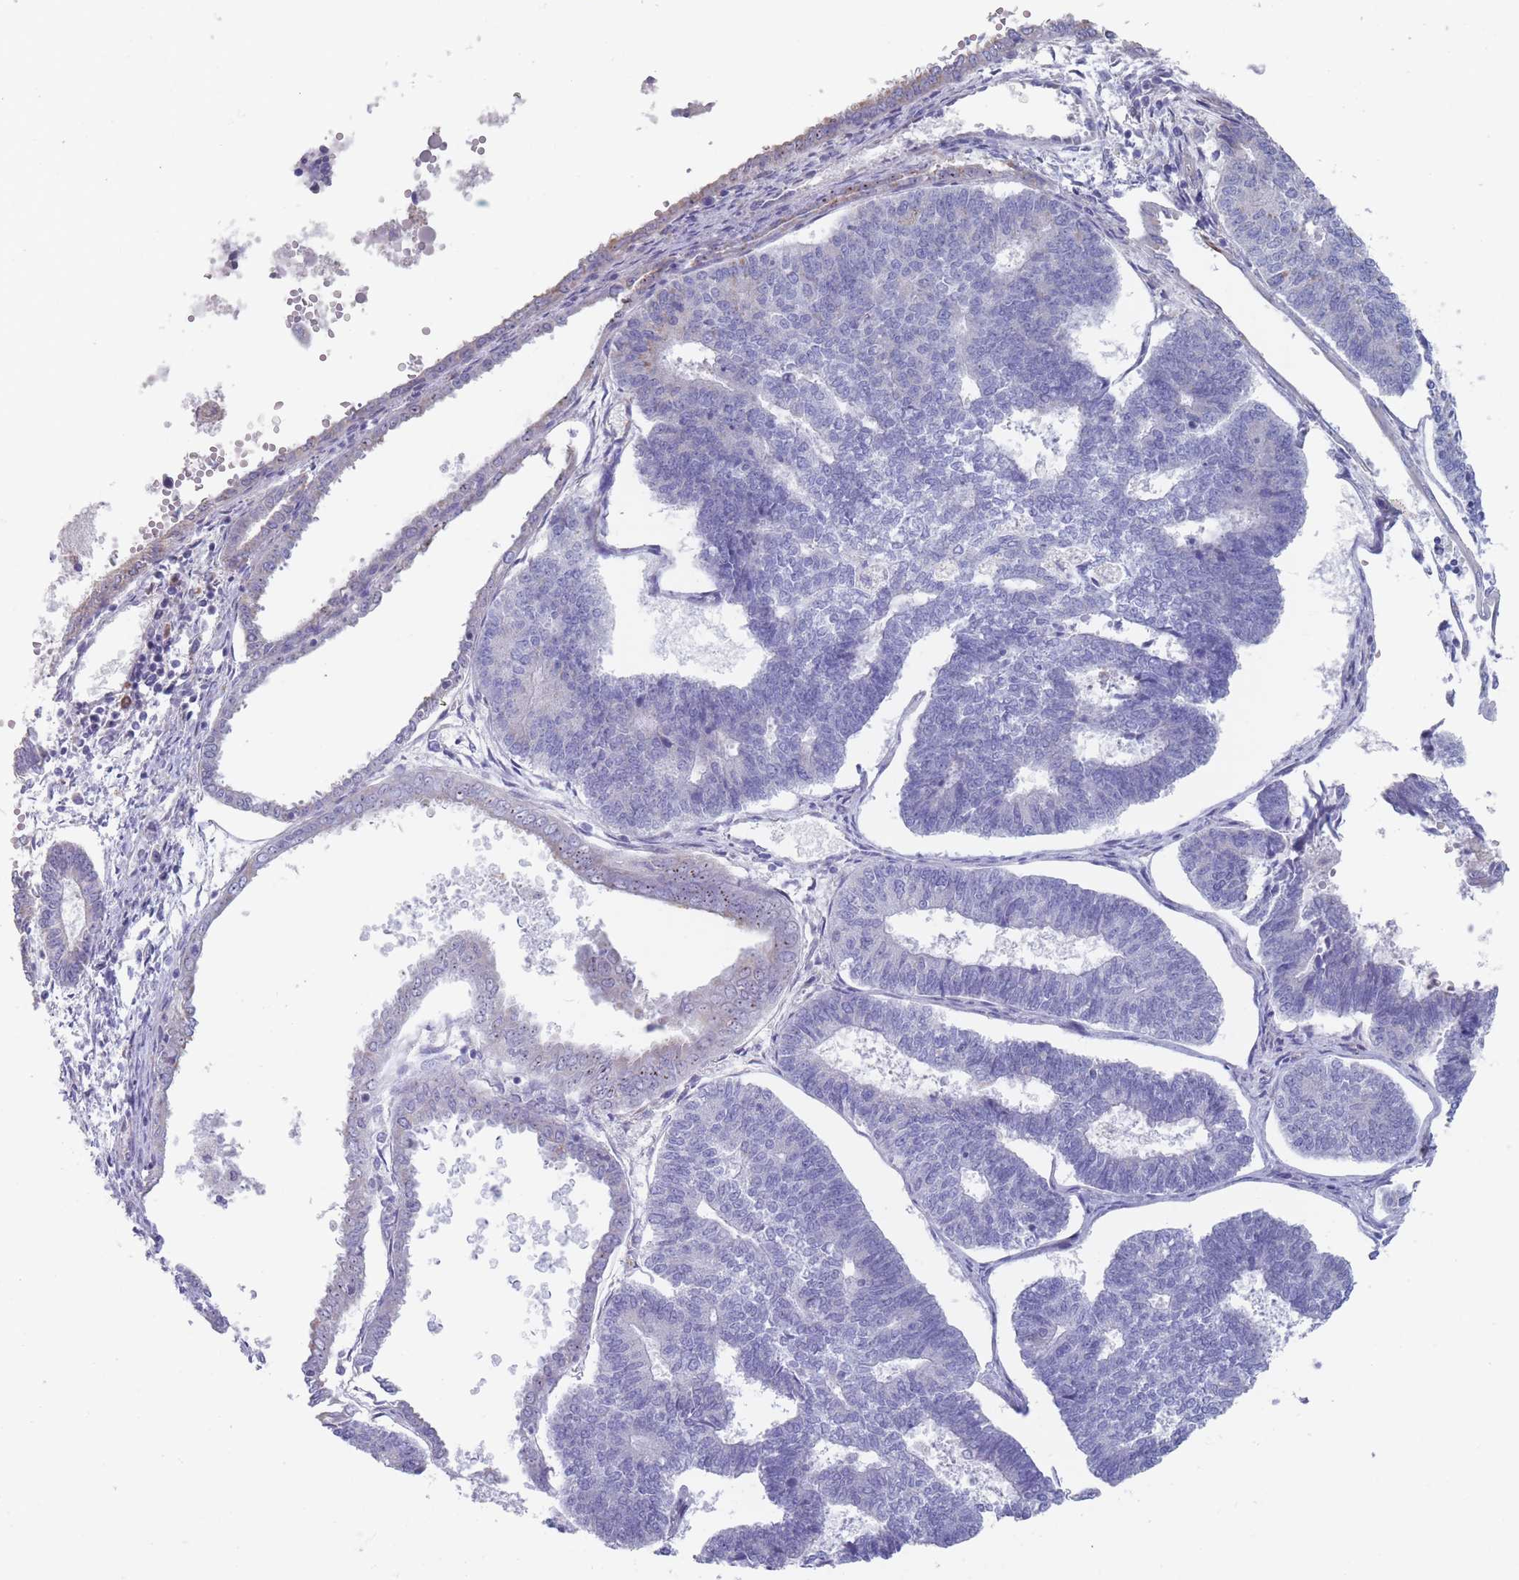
{"staining": {"intensity": "negative", "quantity": "none", "location": "none"}, "tissue": "endometrial cancer", "cell_type": "Tumor cells", "image_type": "cancer", "snomed": [{"axis": "morphology", "description": "Adenocarcinoma, NOS"}, {"axis": "topography", "description": "Endometrium"}], "caption": "The image exhibits no staining of tumor cells in endometrial cancer (adenocarcinoma).", "gene": "ST8SIA5", "patient": {"sex": "female", "age": 70}}